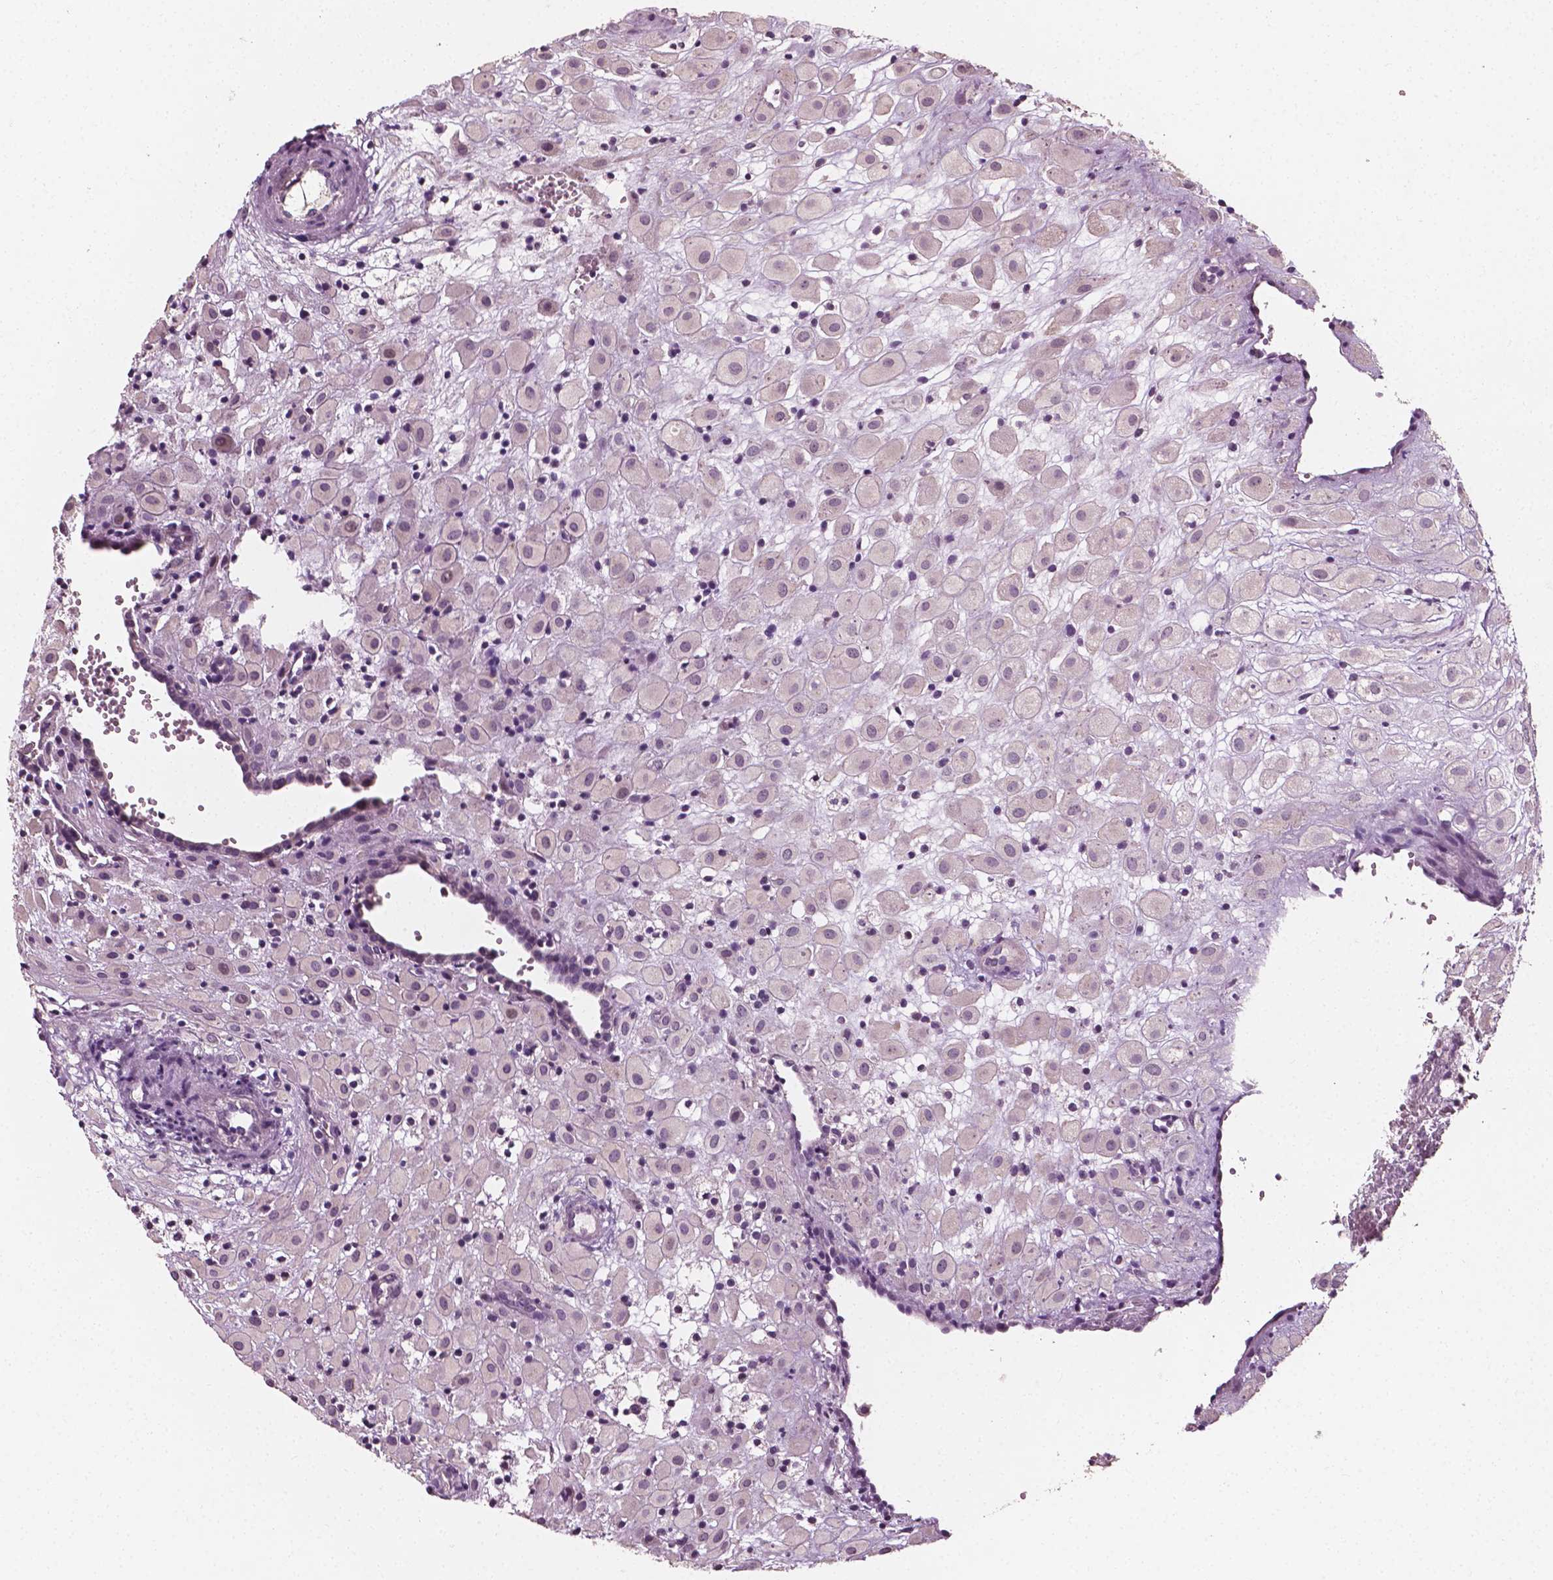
{"staining": {"intensity": "negative", "quantity": "none", "location": "none"}, "tissue": "placenta", "cell_type": "Decidual cells", "image_type": "normal", "snomed": [{"axis": "morphology", "description": "Normal tissue, NOS"}, {"axis": "topography", "description": "Placenta"}], "caption": "Immunohistochemistry of unremarkable placenta reveals no staining in decidual cells.", "gene": "PLA2R1", "patient": {"sex": "female", "age": 24}}